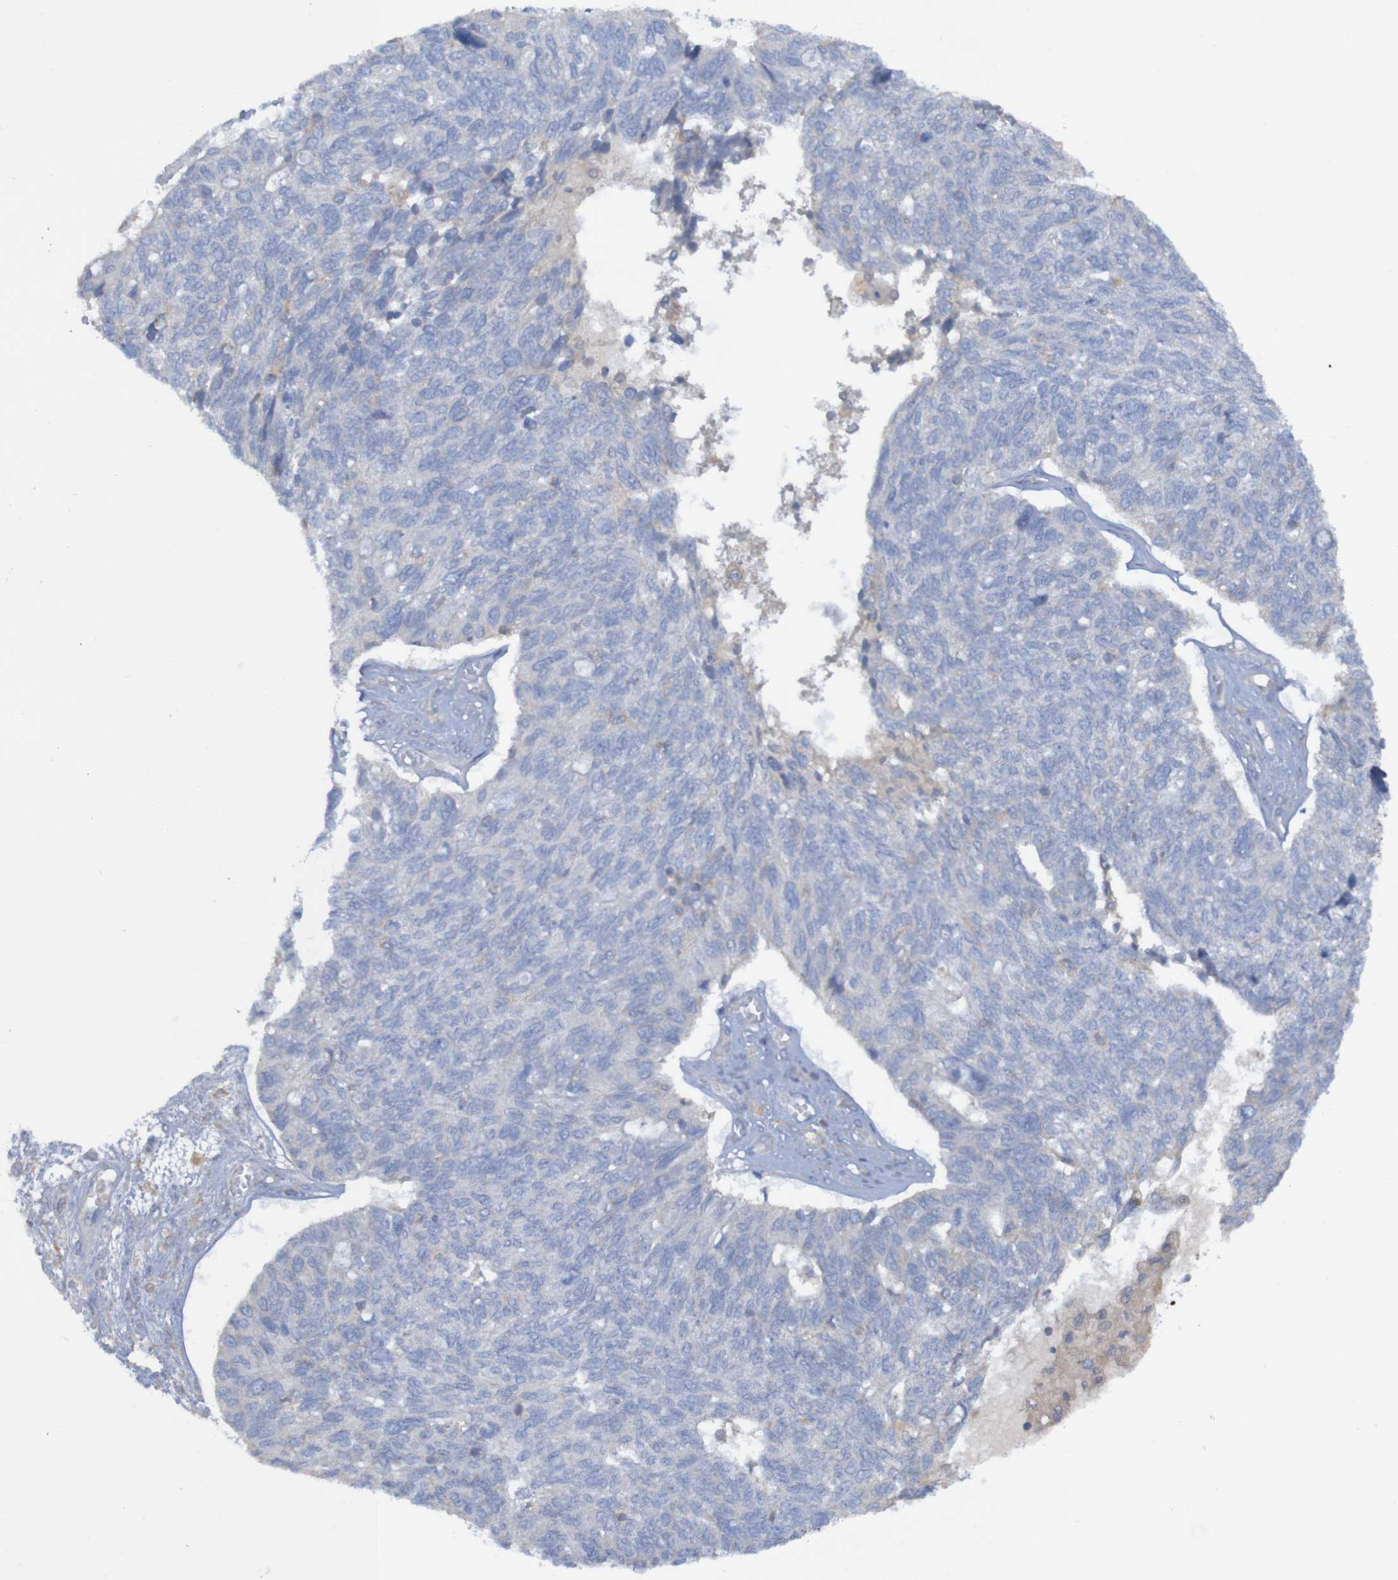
{"staining": {"intensity": "negative", "quantity": "none", "location": "none"}, "tissue": "ovarian cancer", "cell_type": "Tumor cells", "image_type": "cancer", "snomed": [{"axis": "morphology", "description": "Cystadenocarcinoma, serous, NOS"}, {"axis": "topography", "description": "Ovary"}], "caption": "High power microscopy image of an immunohistochemistry (IHC) image of ovarian cancer (serous cystadenocarcinoma), revealing no significant staining in tumor cells. (DAB immunohistochemistry, high magnification).", "gene": "ARHGEF16", "patient": {"sex": "female", "age": 79}}